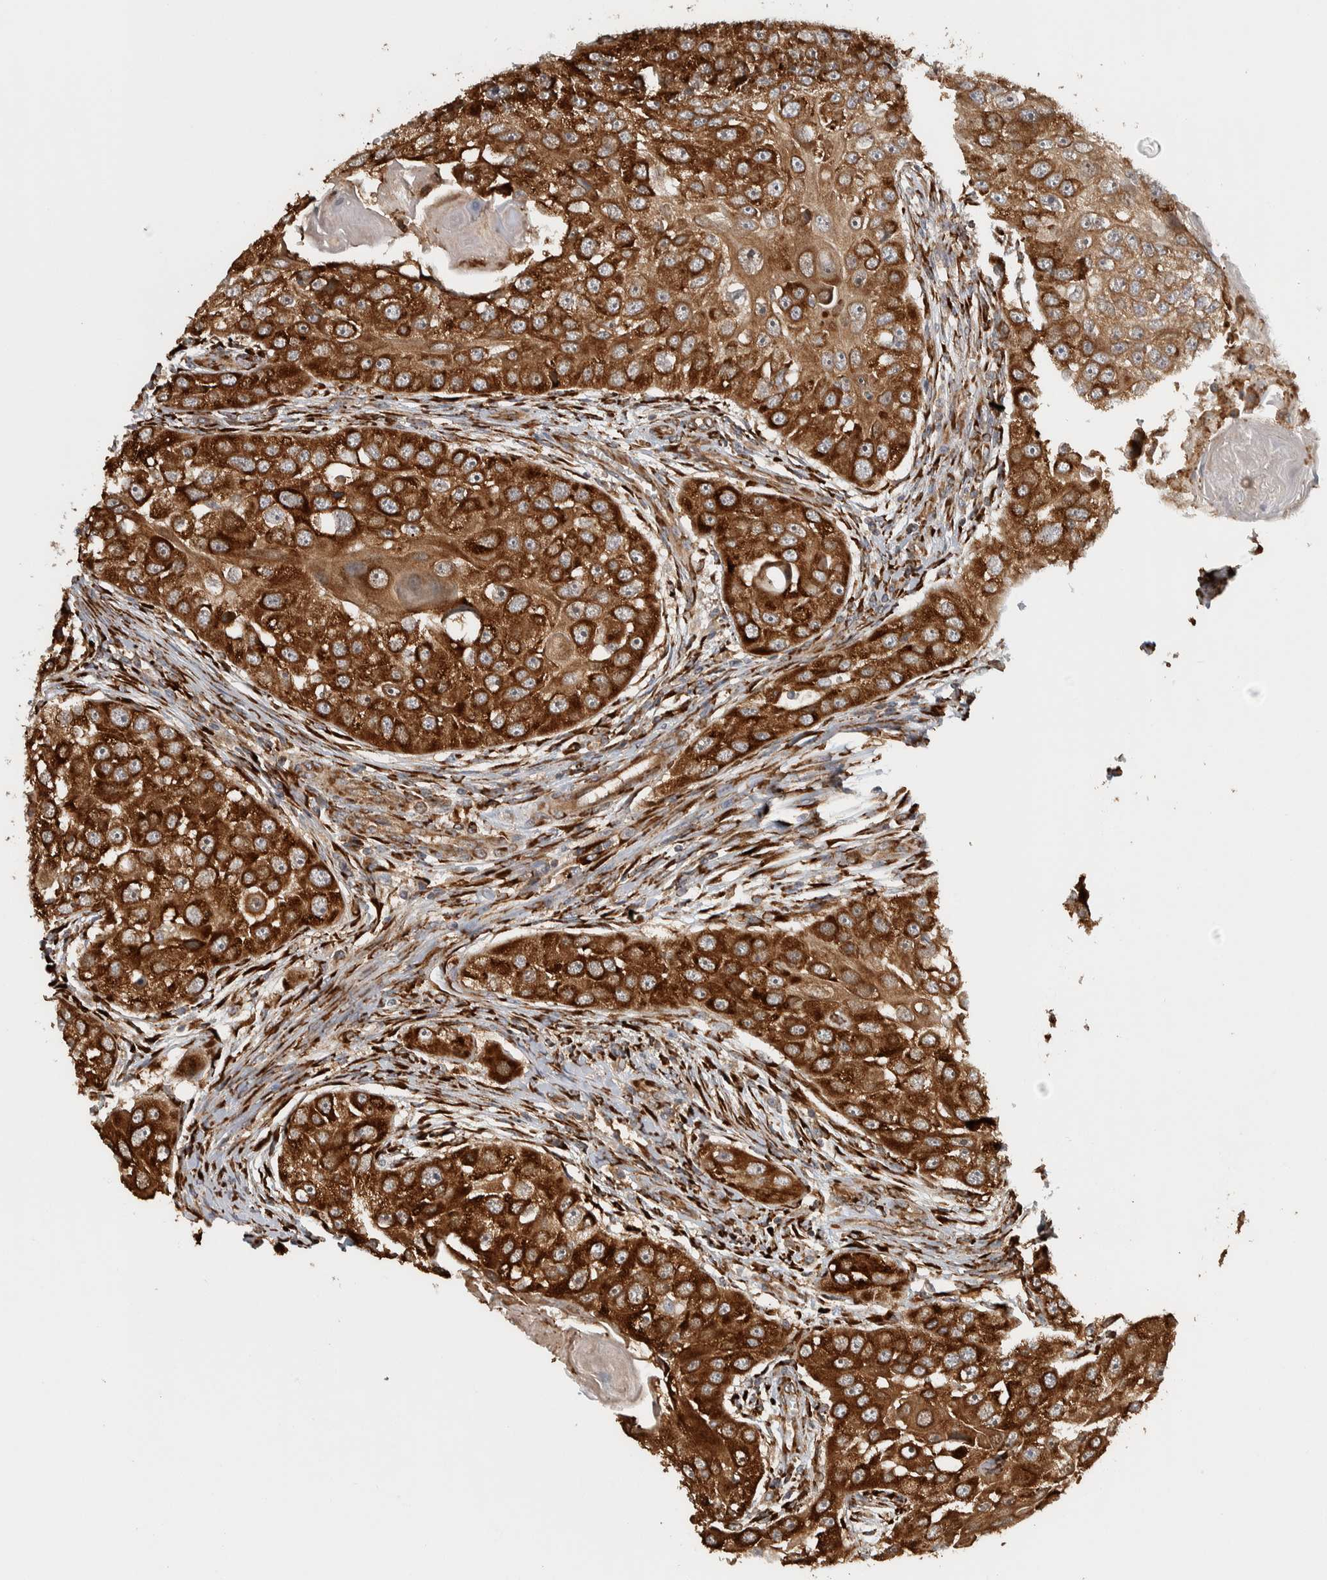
{"staining": {"intensity": "strong", "quantity": ">75%", "location": "cytoplasmic/membranous"}, "tissue": "head and neck cancer", "cell_type": "Tumor cells", "image_type": "cancer", "snomed": [{"axis": "morphology", "description": "Normal tissue, NOS"}, {"axis": "morphology", "description": "Squamous cell carcinoma, NOS"}, {"axis": "topography", "description": "Skeletal muscle"}, {"axis": "topography", "description": "Head-Neck"}], "caption": "Immunohistochemistry (IHC) photomicrograph of neoplastic tissue: head and neck squamous cell carcinoma stained using immunohistochemistry (IHC) shows high levels of strong protein expression localized specifically in the cytoplasmic/membranous of tumor cells, appearing as a cytoplasmic/membranous brown color.", "gene": "EIF3H", "patient": {"sex": "male", "age": 51}}